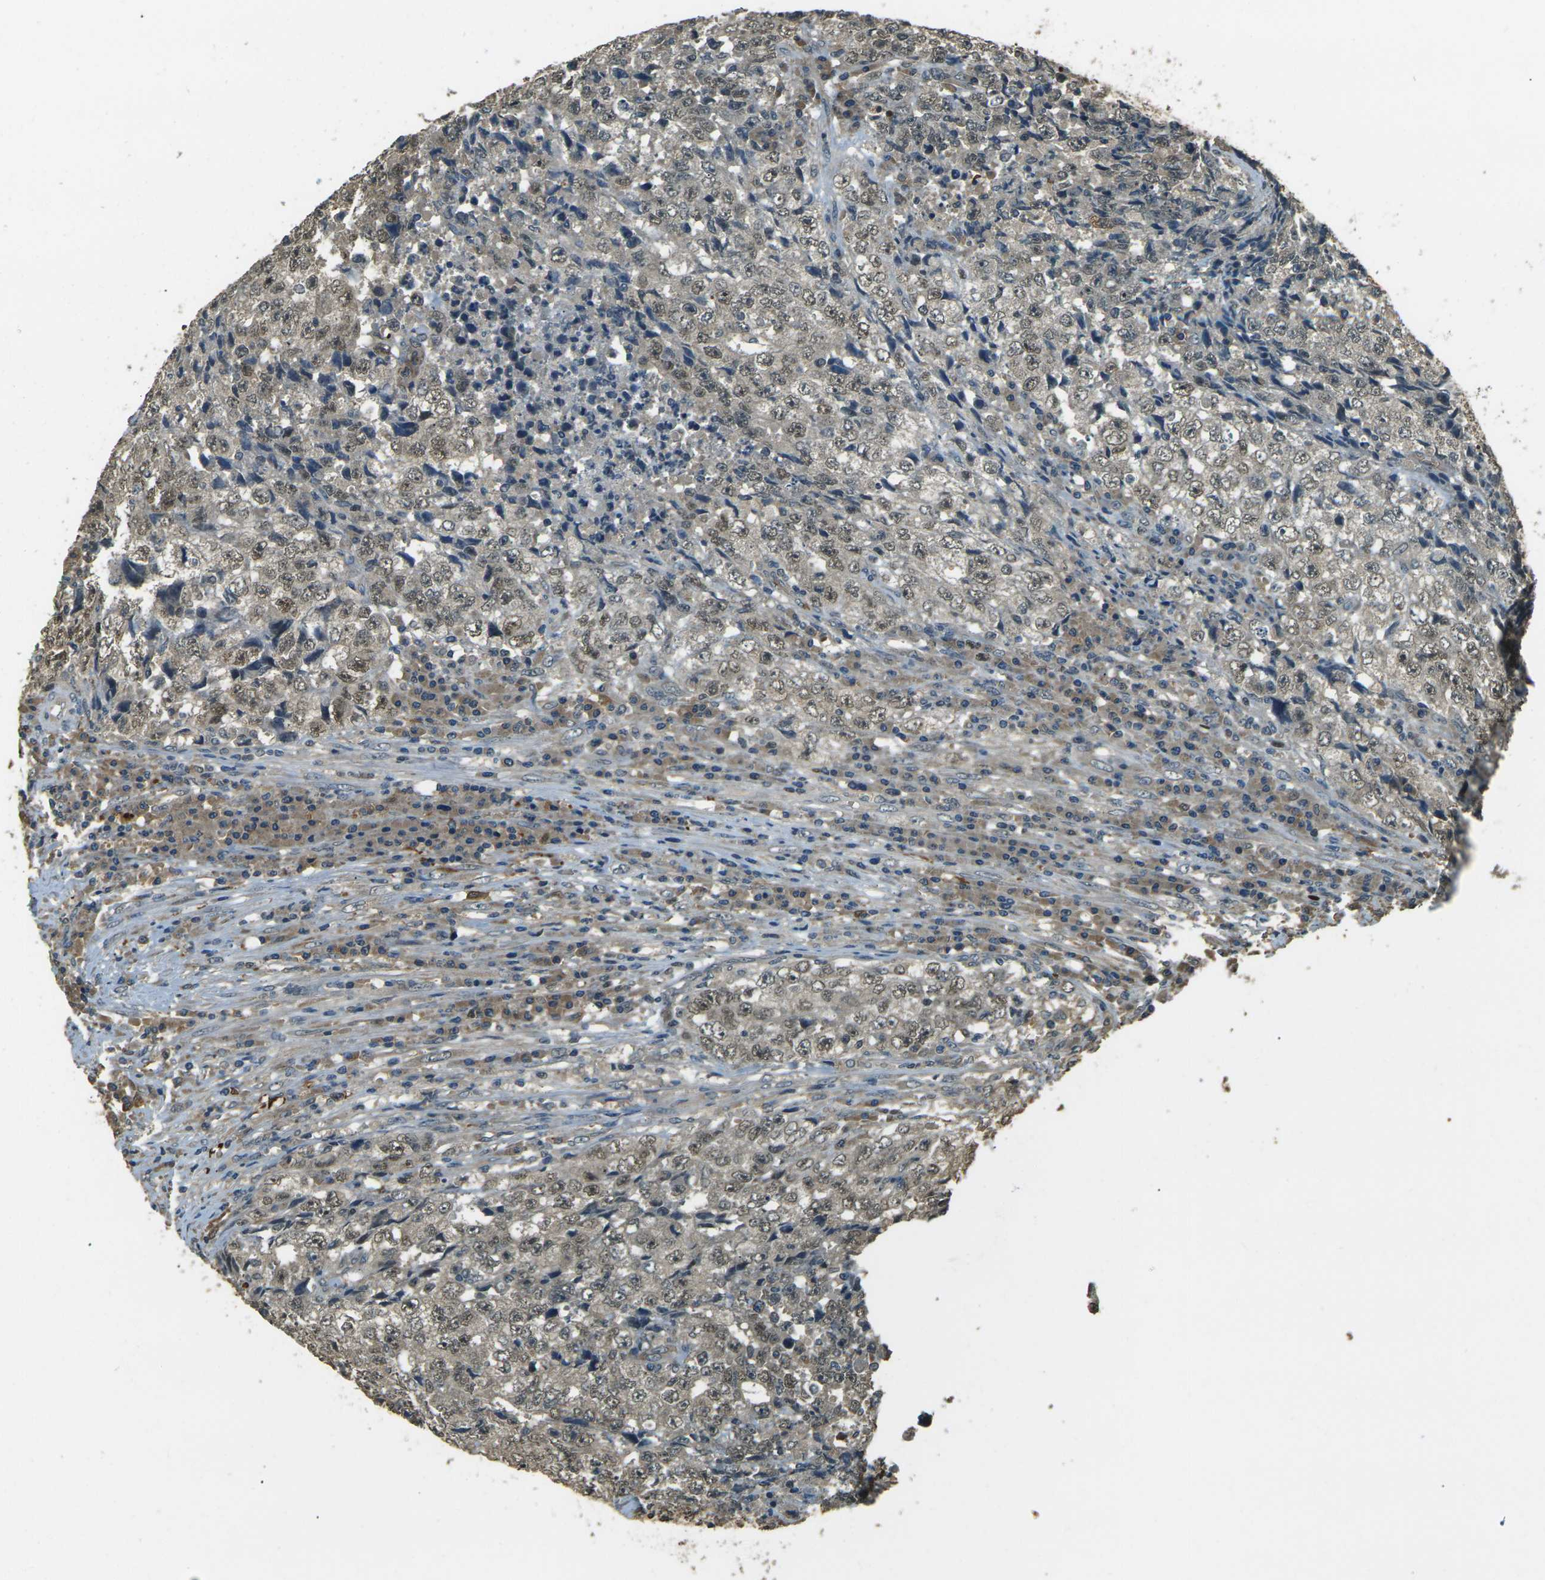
{"staining": {"intensity": "weak", "quantity": ">75%", "location": "cytoplasmic/membranous,nuclear"}, "tissue": "testis cancer", "cell_type": "Tumor cells", "image_type": "cancer", "snomed": [{"axis": "morphology", "description": "Necrosis, NOS"}, {"axis": "morphology", "description": "Carcinoma, Embryonal, NOS"}, {"axis": "topography", "description": "Testis"}], "caption": "Testis cancer (embryonal carcinoma) stained for a protein (brown) demonstrates weak cytoplasmic/membranous and nuclear positive staining in approximately >75% of tumor cells.", "gene": "TOR1A", "patient": {"sex": "male", "age": 19}}